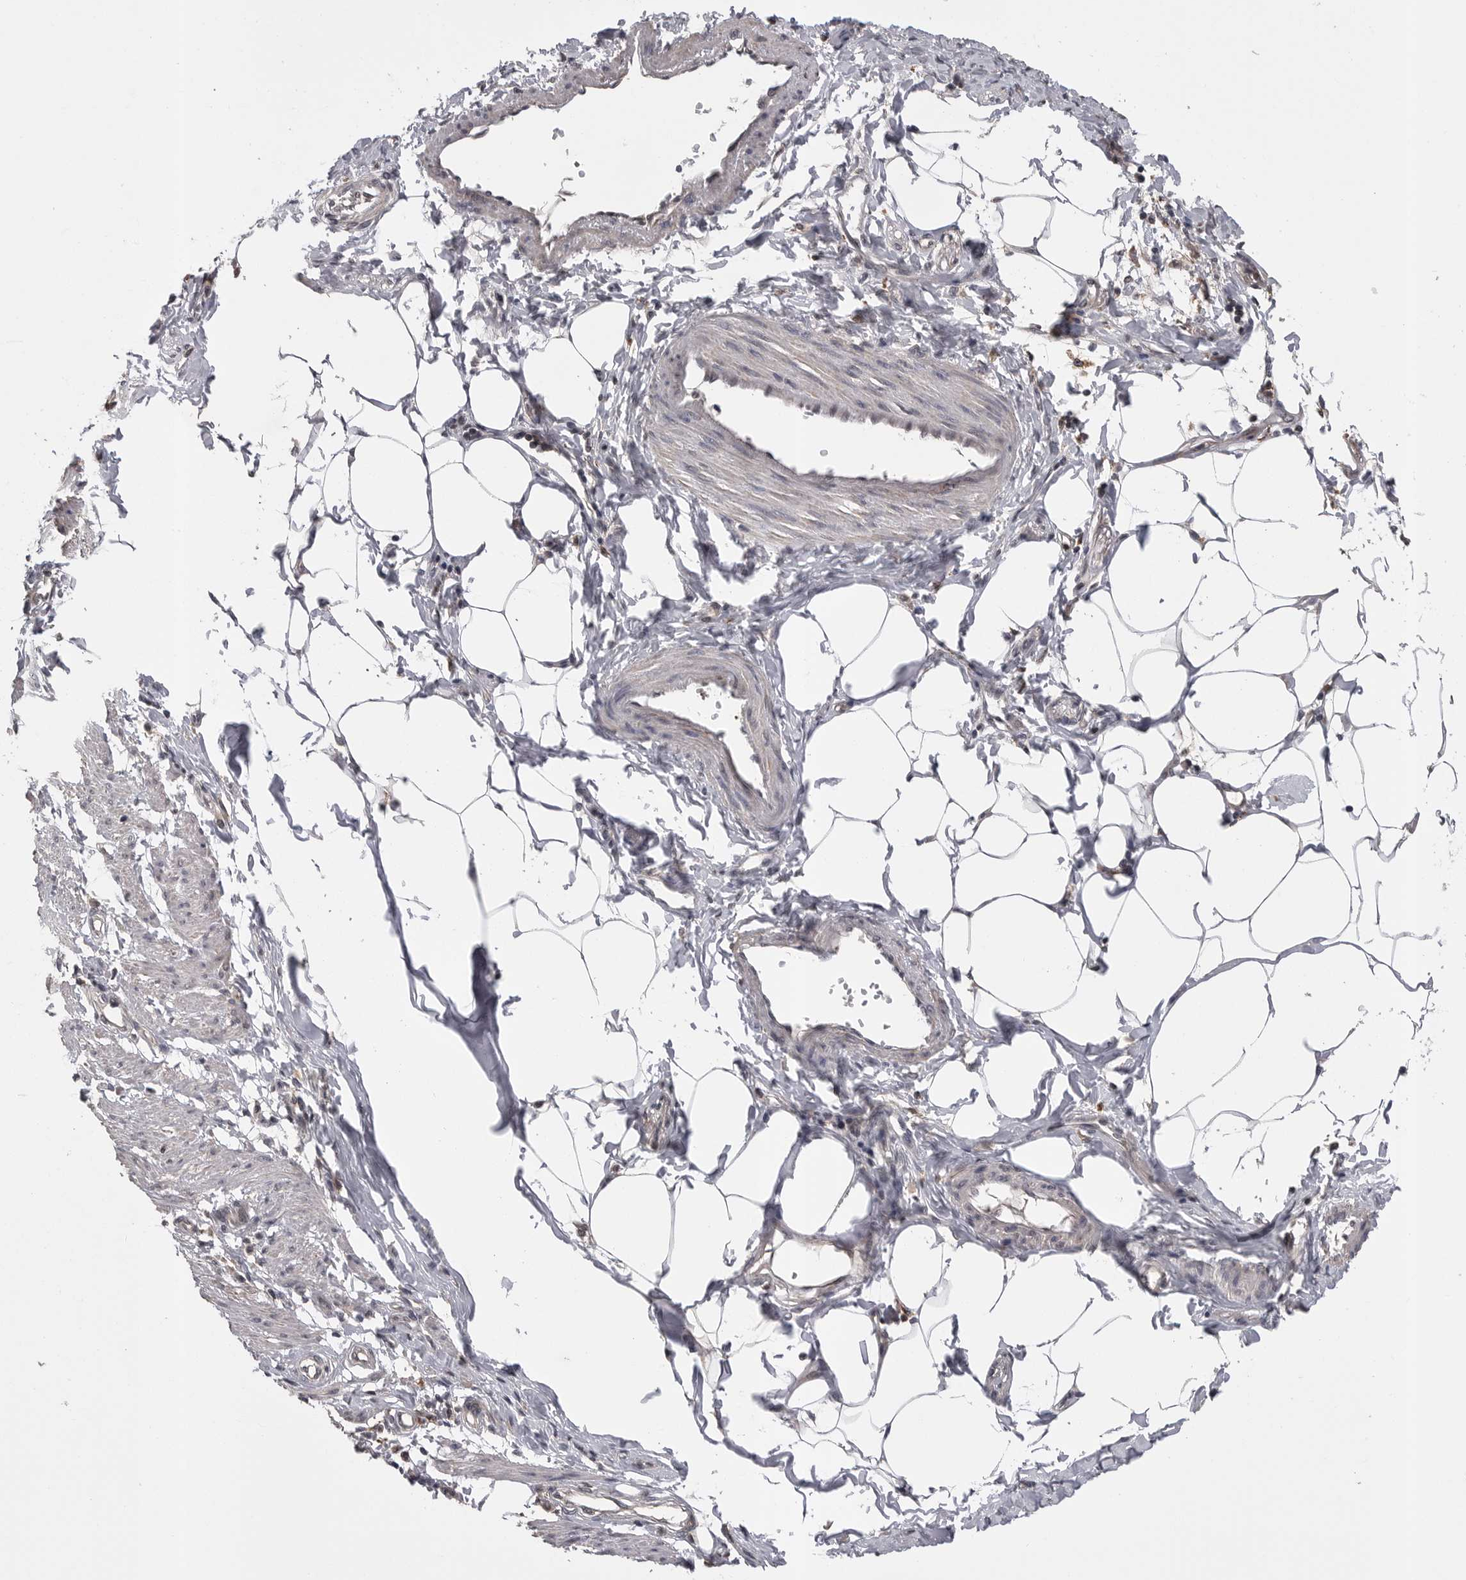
{"staining": {"intensity": "weak", "quantity": "<25%", "location": "cytoplasmic/membranous,nuclear"}, "tissue": "smooth muscle", "cell_type": "Smooth muscle cells", "image_type": "normal", "snomed": [{"axis": "morphology", "description": "Normal tissue, NOS"}, {"axis": "morphology", "description": "Adenocarcinoma, NOS"}, {"axis": "topography", "description": "Smooth muscle"}, {"axis": "topography", "description": "Colon"}], "caption": "IHC of benign human smooth muscle reveals no expression in smooth muscle cells.", "gene": "AOAH", "patient": {"sex": "male", "age": 14}}